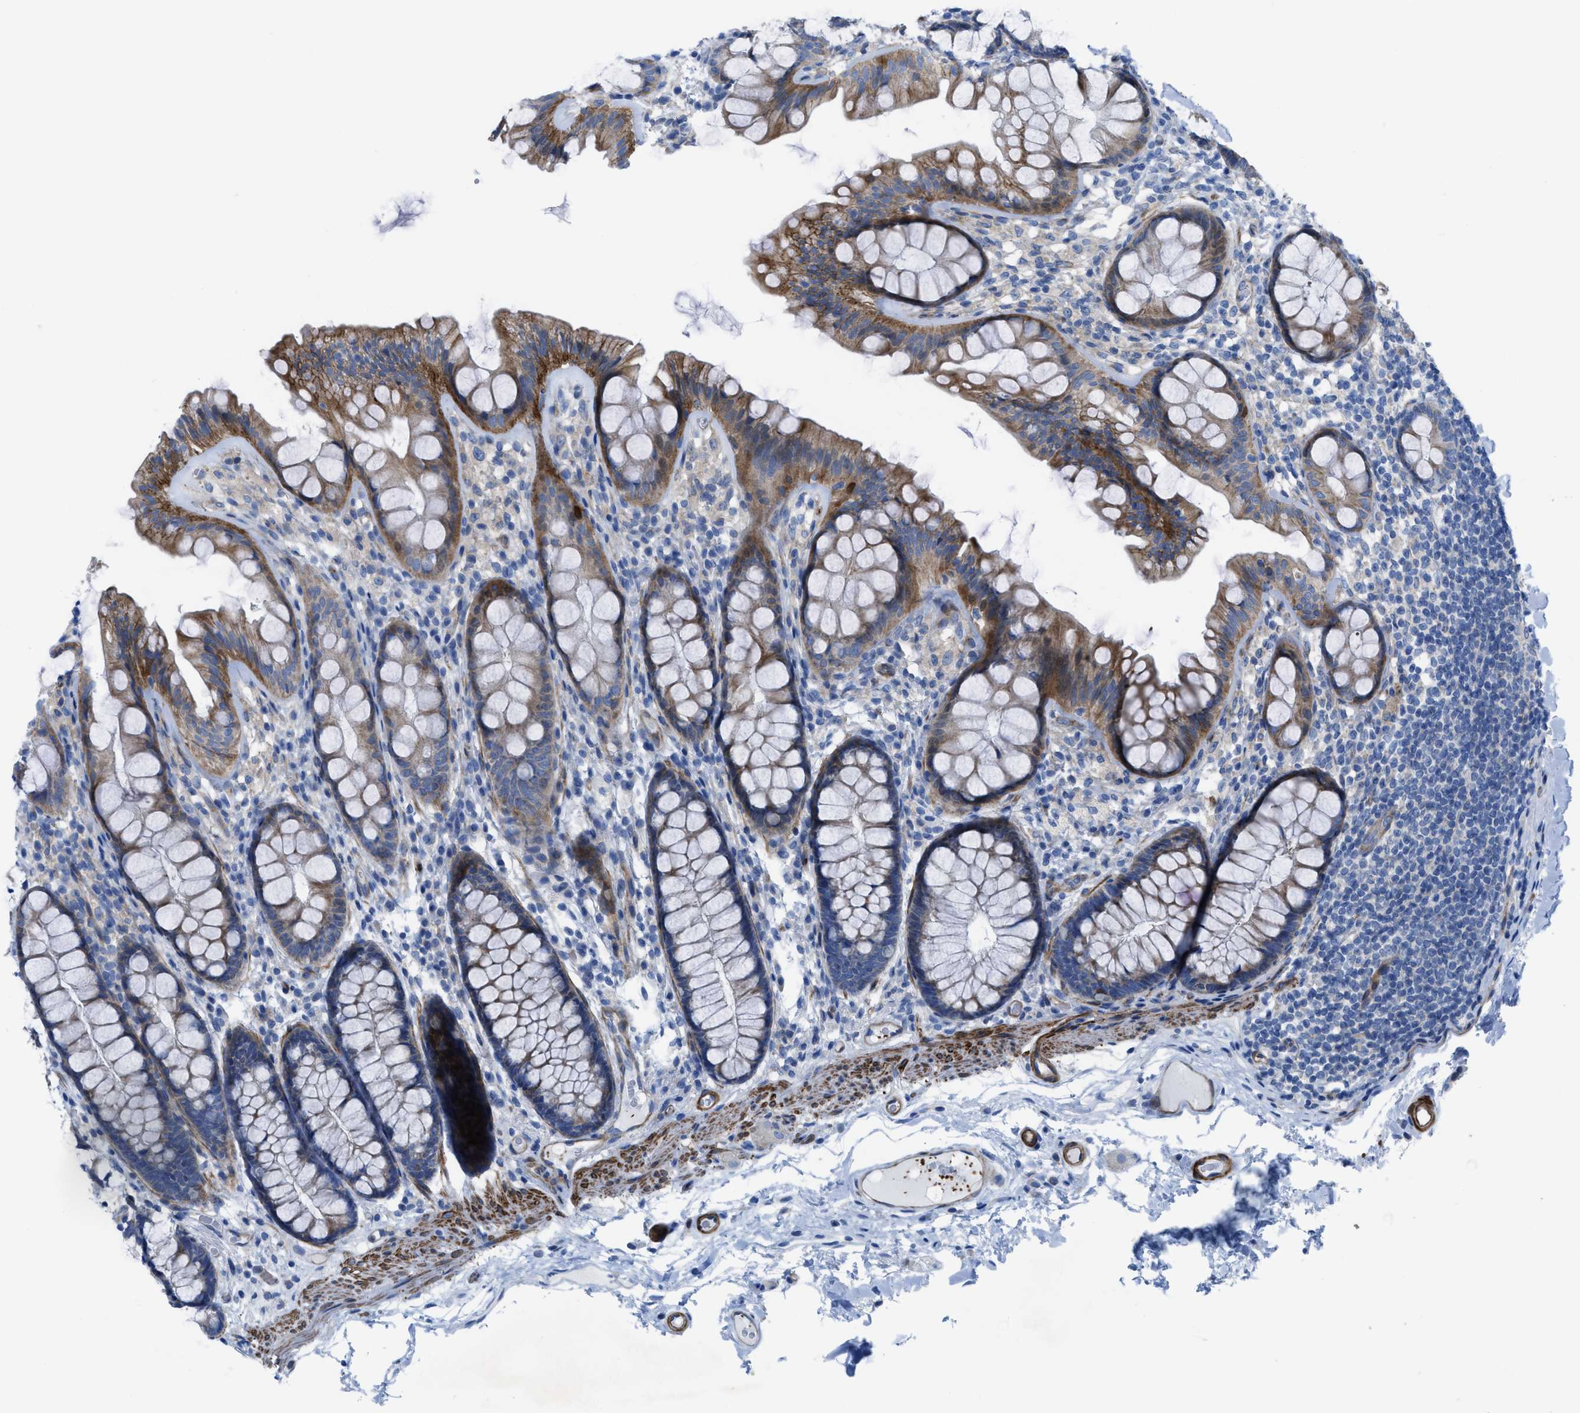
{"staining": {"intensity": "moderate", "quantity": "25%-75%", "location": "cytoplasmic/membranous"}, "tissue": "colon", "cell_type": "Endothelial cells", "image_type": "normal", "snomed": [{"axis": "morphology", "description": "Normal tissue, NOS"}, {"axis": "topography", "description": "Colon"}], "caption": "The image displays staining of unremarkable colon, revealing moderate cytoplasmic/membranous protein staining (brown color) within endothelial cells.", "gene": "KCNH7", "patient": {"sex": "female", "age": 56}}